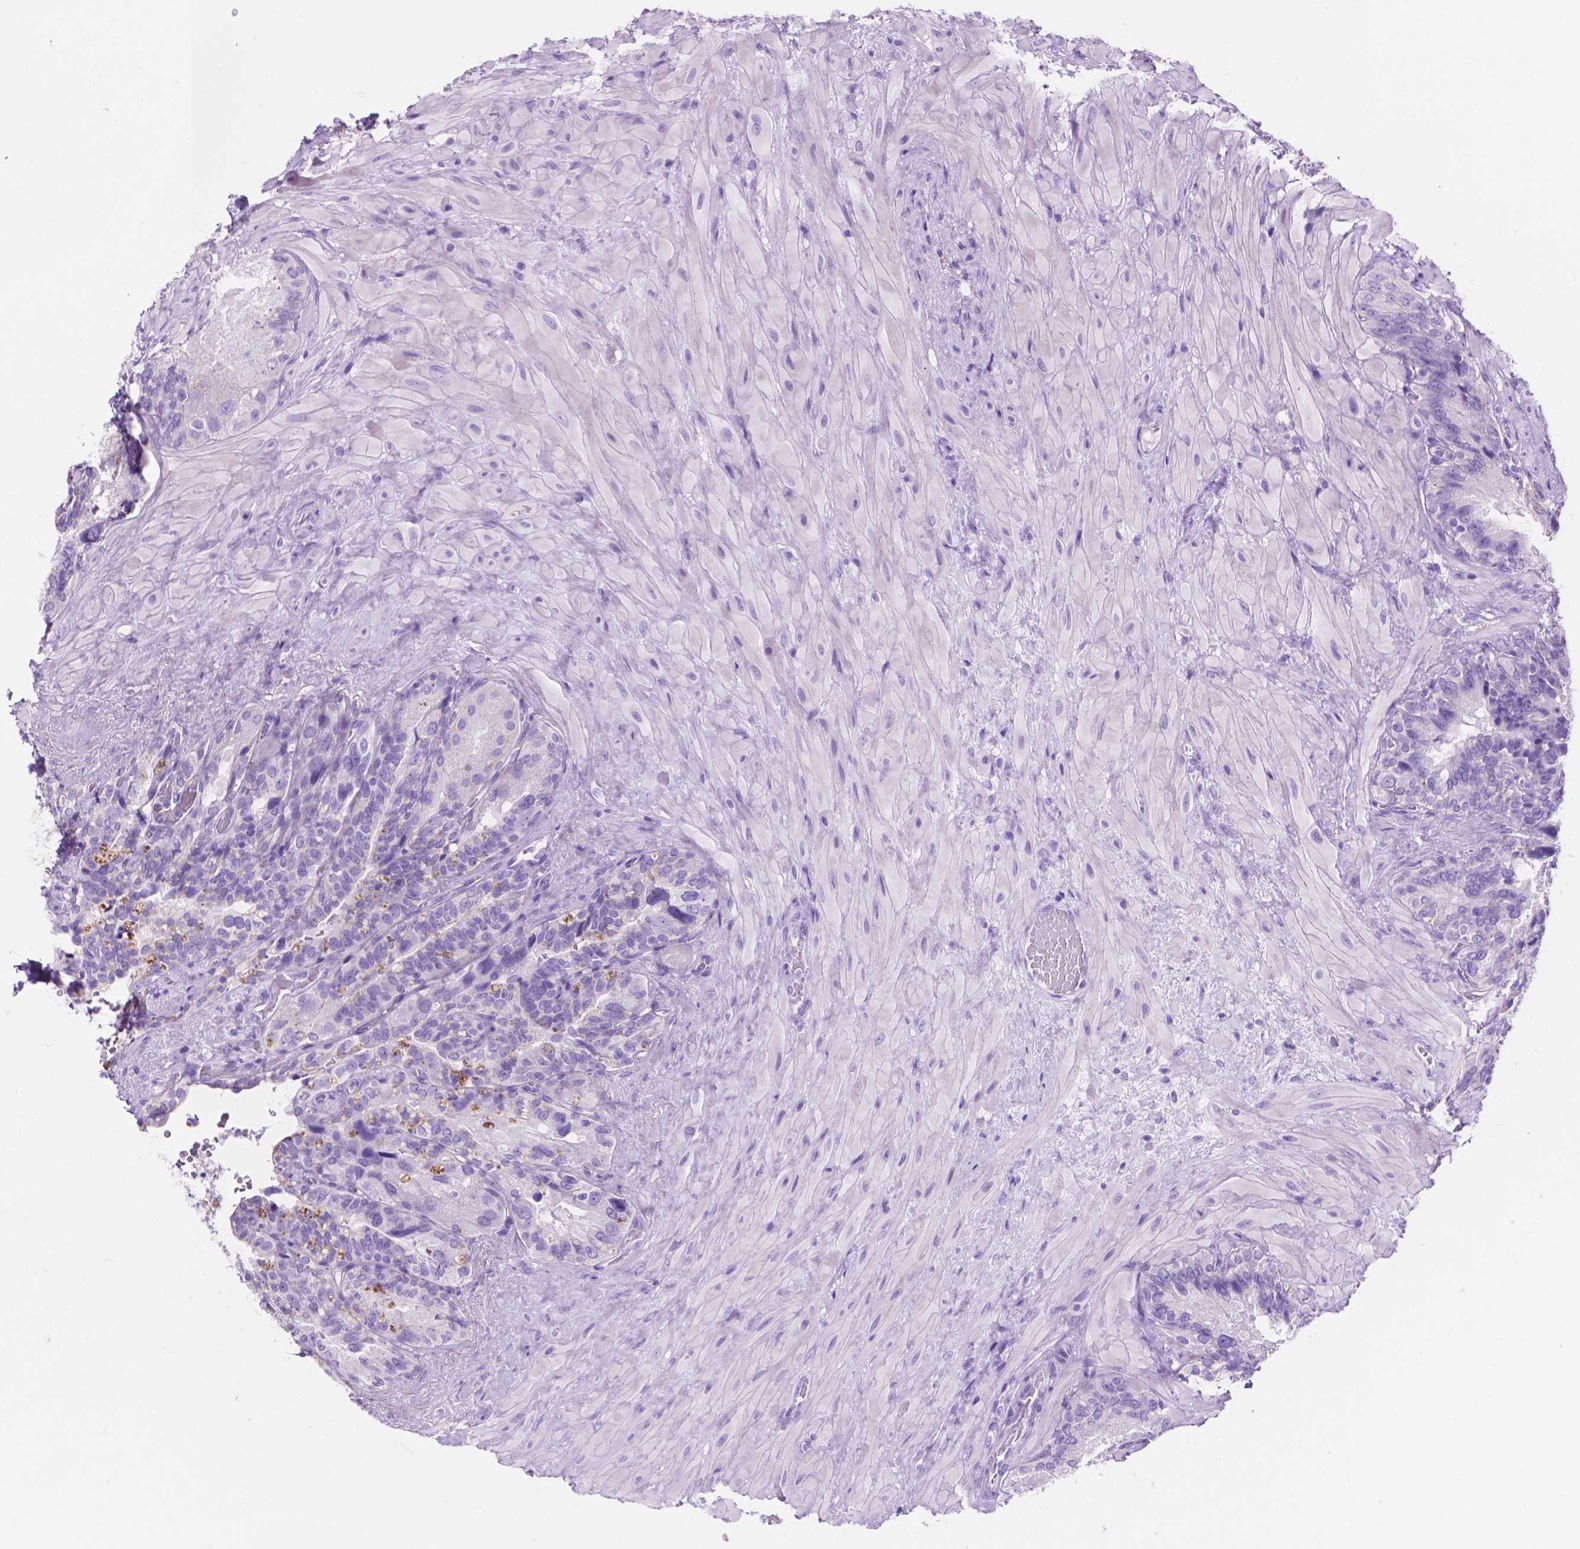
{"staining": {"intensity": "negative", "quantity": "none", "location": "none"}, "tissue": "seminal vesicle", "cell_type": "Glandular cells", "image_type": "normal", "snomed": [{"axis": "morphology", "description": "Normal tissue, NOS"}, {"axis": "topography", "description": "Seminal veicle"}], "caption": "Image shows no protein expression in glandular cells of normal seminal vesicle. The staining was performed using DAB to visualize the protein expression in brown, while the nuclei were stained in blue with hematoxylin (Magnification: 20x).", "gene": "IGFN1", "patient": {"sex": "male", "age": 69}}